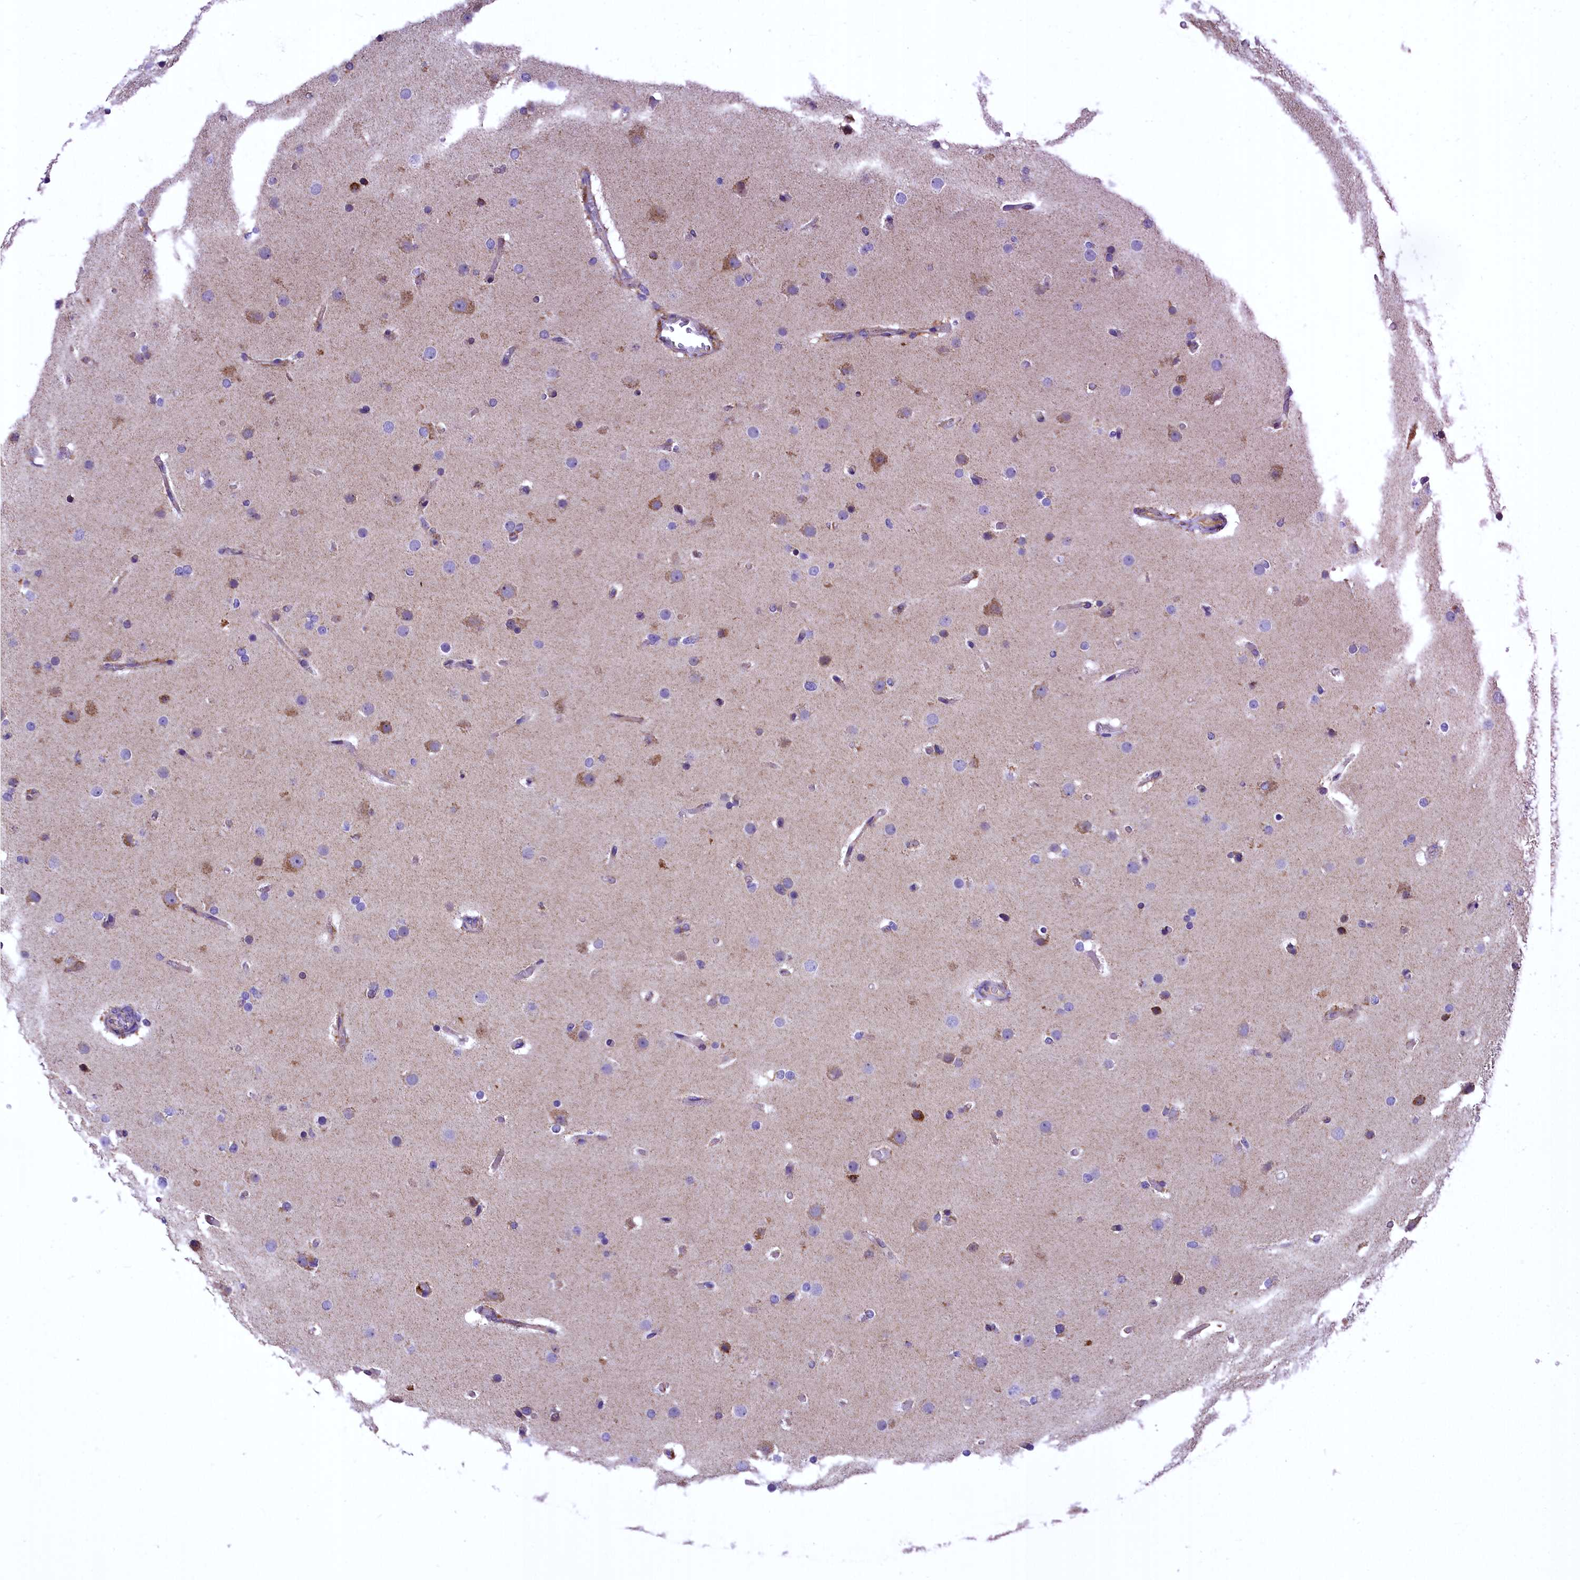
{"staining": {"intensity": "moderate", "quantity": "<25%", "location": "cytoplasmic/membranous"}, "tissue": "glioma", "cell_type": "Tumor cells", "image_type": "cancer", "snomed": [{"axis": "morphology", "description": "Glioma, malignant, High grade"}, {"axis": "topography", "description": "Cerebral cortex"}], "caption": "High-magnification brightfield microscopy of glioma stained with DAB (brown) and counterstained with hematoxylin (blue). tumor cells exhibit moderate cytoplasmic/membranous expression is seen in approximately<25% of cells.", "gene": "COX17", "patient": {"sex": "female", "age": 36}}